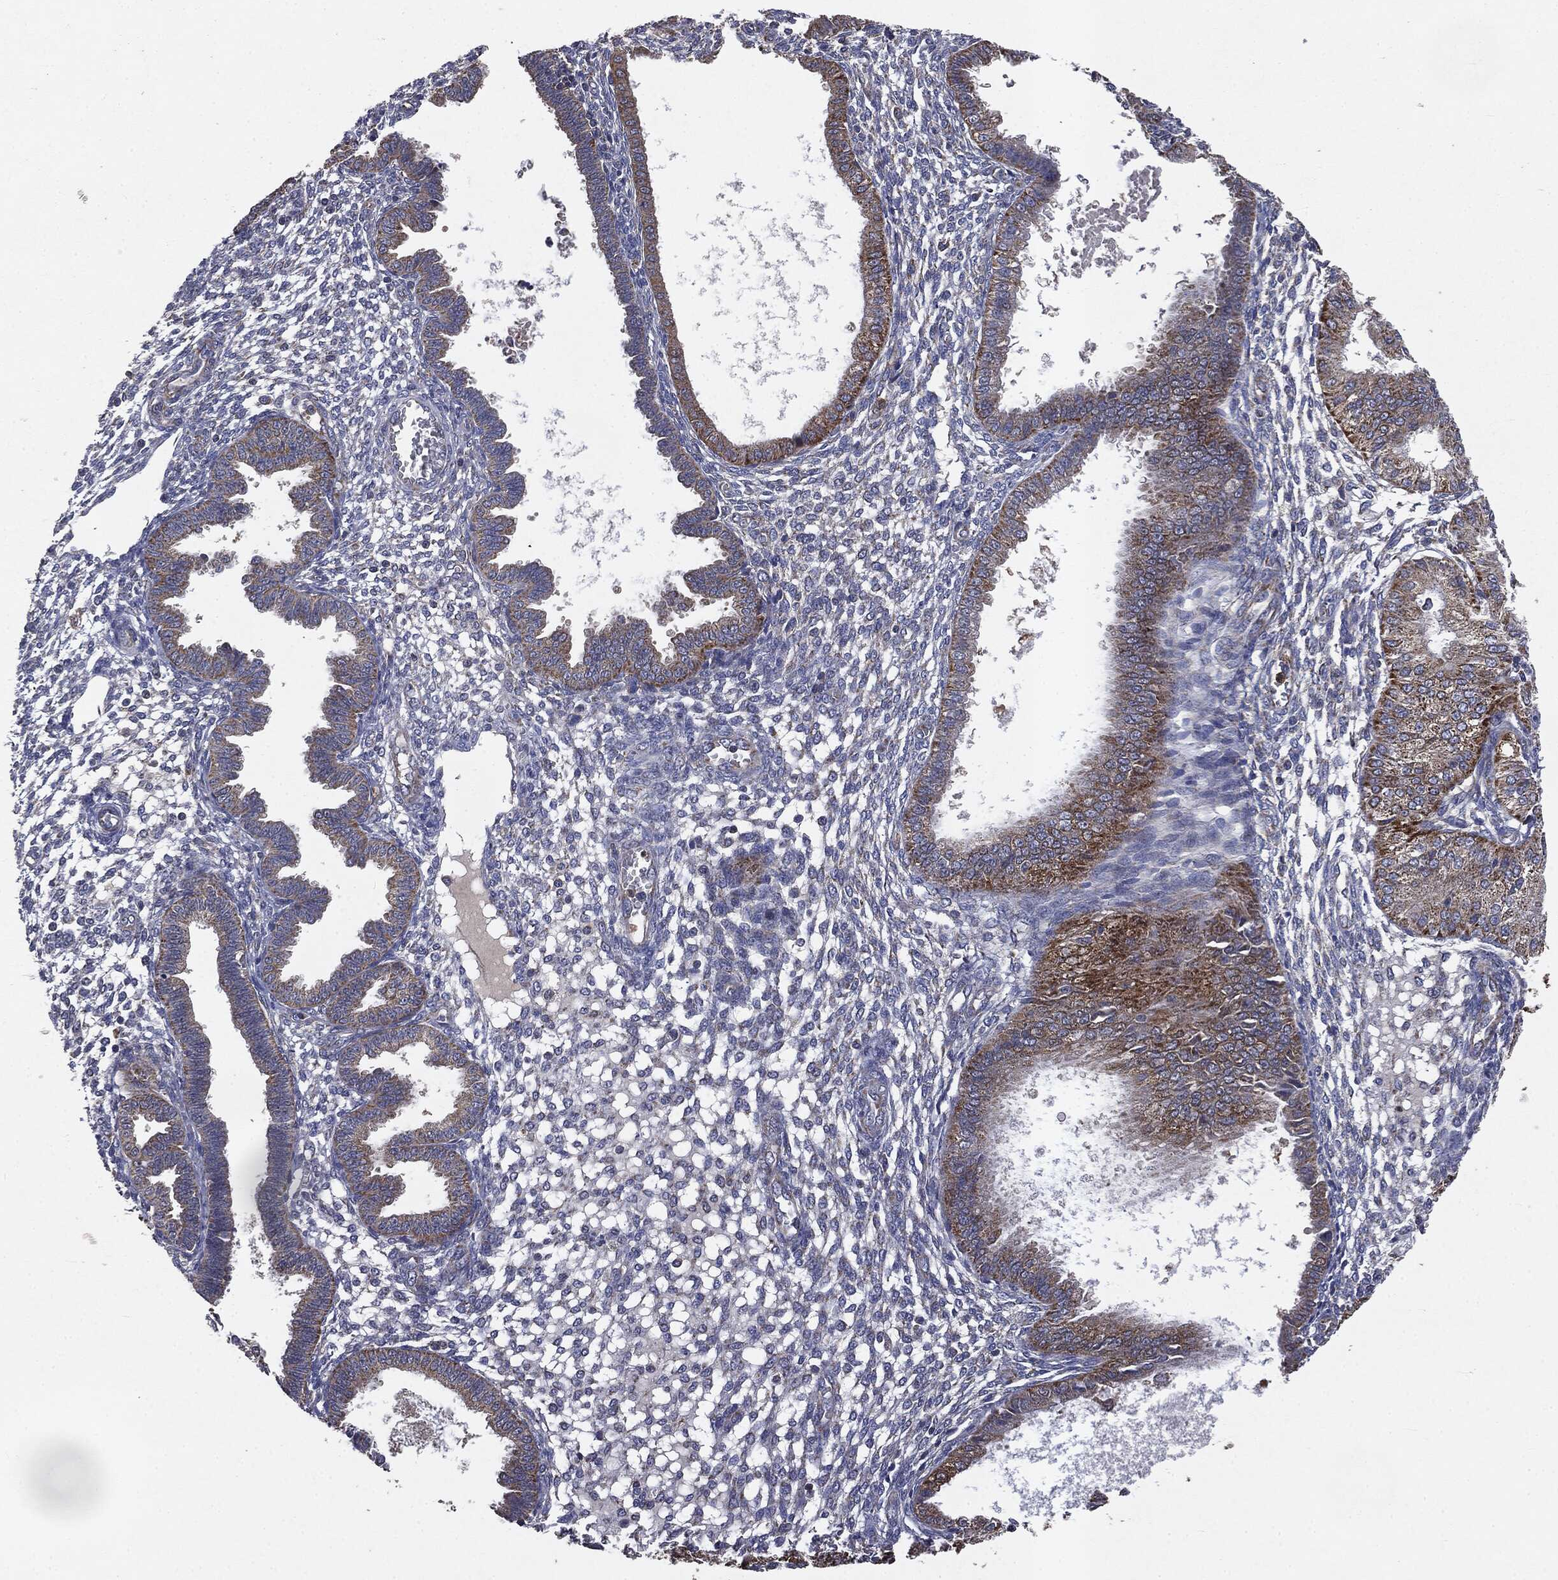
{"staining": {"intensity": "negative", "quantity": "none", "location": "none"}, "tissue": "endometrium", "cell_type": "Cells in endometrial stroma", "image_type": "normal", "snomed": [{"axis": "morphology", "description": "Normal tissue, NOS"}, {"axis": "topography", "description": "Endometrium"}], "caption": "Micrograph shows no significant protein positivity in cells in endometrial stroma of normal endometrium.", "gene": "MAPK6", "patient": {"sex": "female", "age": 43}}